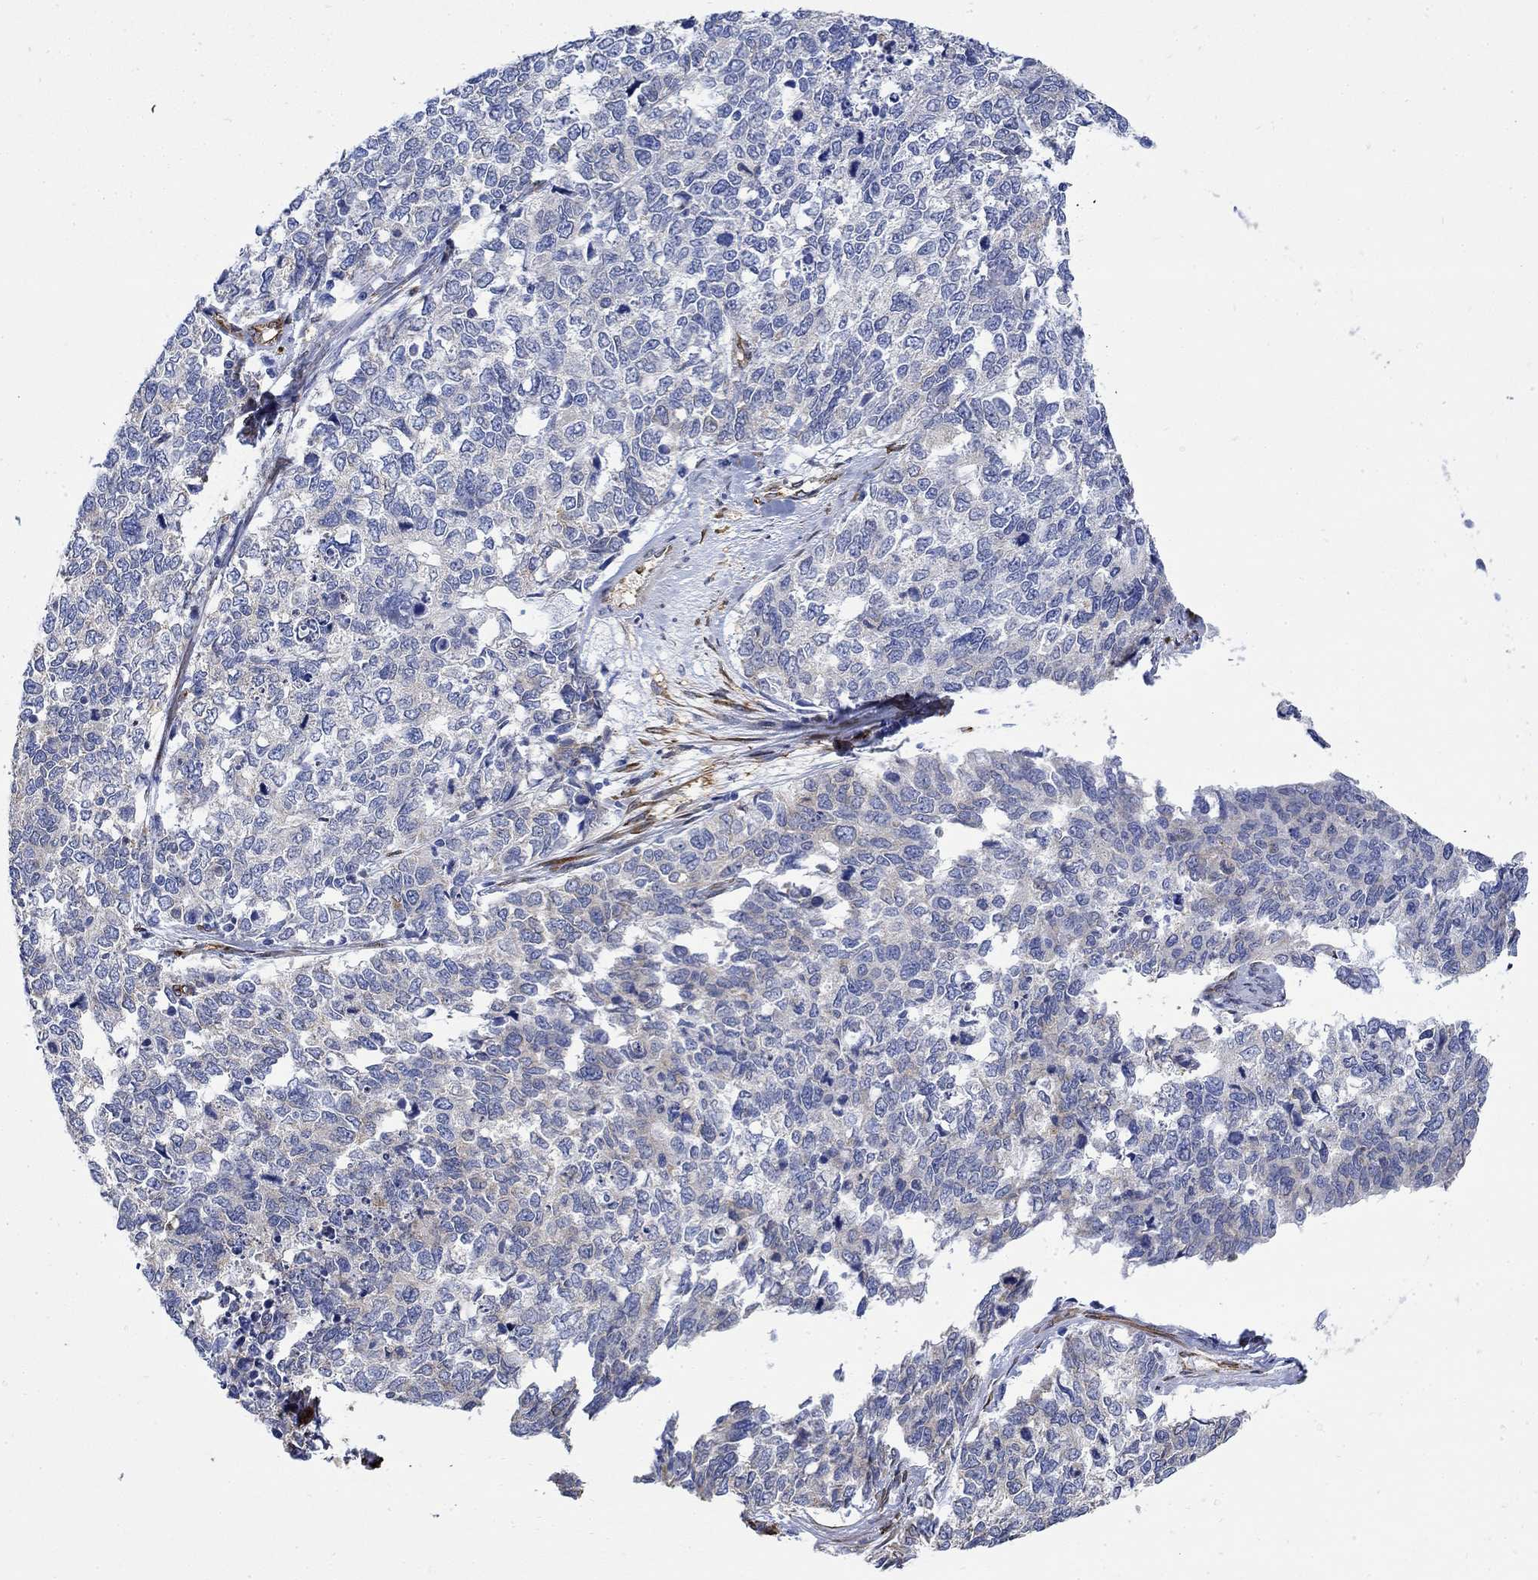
{"staining": {"intensity": "weak", "quantity": "<25%", "location": "cytoplasmic/membranous"}, "tissue": "cervical cancer", "cell_type": "Tumor cells", "image_type": "cancer", "snomed": [{"axis": "morphology", "description": "Squamous cell carcinoma, NOS"}, {"axis": "topography", "description": "Cervix"}], "caption": "DAB immunohistochemical staining of cervical squamous cell carcinoma exhibits no significant positivity in tumor cells.", "gene": "TGM2", "patient": {"sex": "female", "age": 63}}